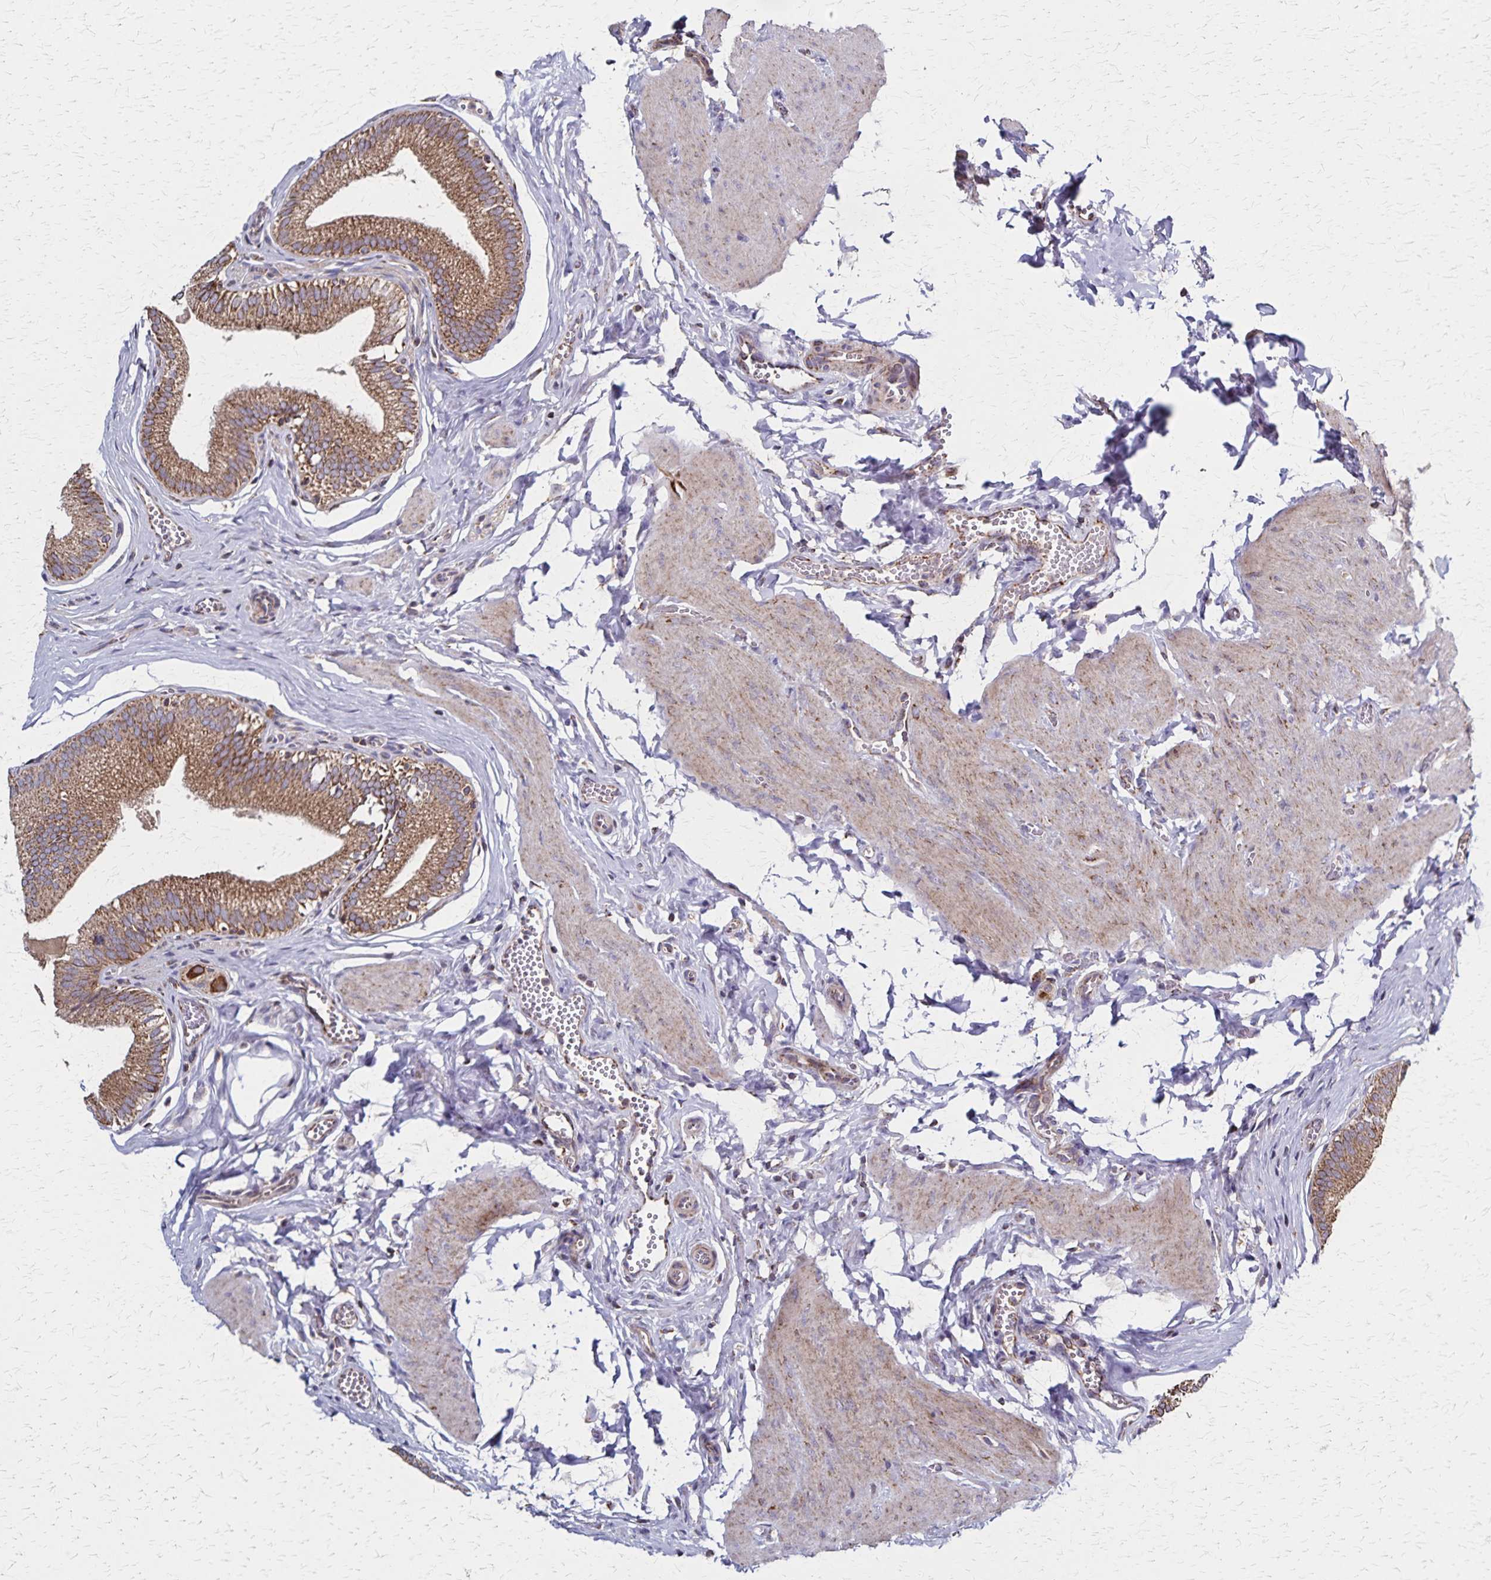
{"staining": {"intensity": "strong", "quantity": ">75%", "location": "cytoplasmic/membranous"}, "tissue": "gallbladder", "cell_type": "Glandular cells", "image_type": "normal", "snomed": [{"axis": "morphology", "description": "Normal tissue, NOS"}, {"axis": "topography", "description": "Gallbladder"}, {"axis": "topography", "description": "Peripheral nerve tissue"}], "caption": "Immunohistochemical staining of unremarkable human gallbladder displays strong cytoplasmic/membranous protein staining in about >75% of glandular cells.", "gene": "NFS1", "patient": {"sex": "male", "age": 17}}